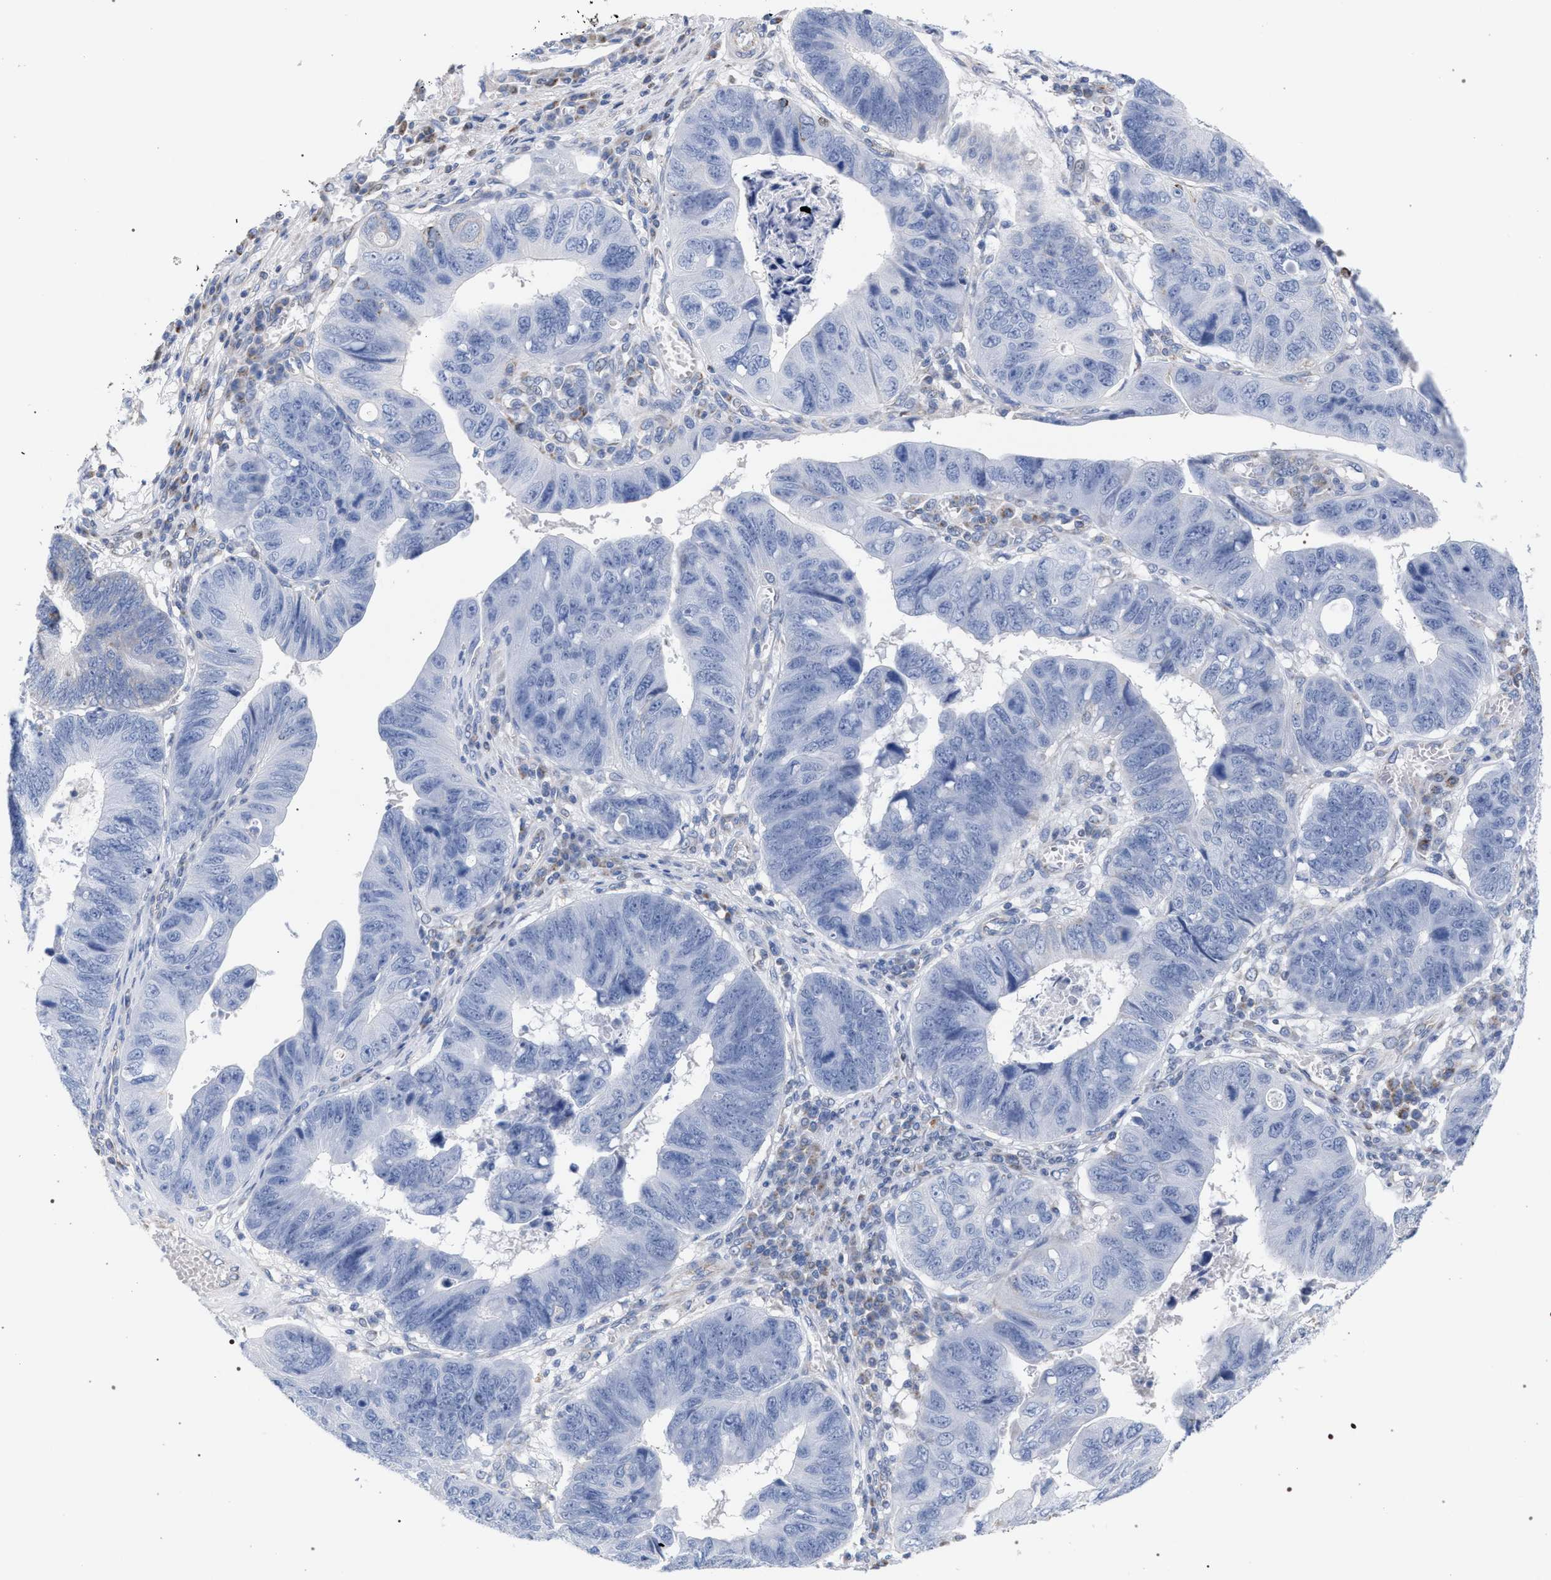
{"staining": {"intensity": "moderate", "quantity": "<25%", "location": "cytoplasmic/membranous"}, "tissue": "stomach cancer", "cell_type": "Tumor cells", "image_type": "cancer", "snomed": [{"axis": "morphology", "description": "Adenocarcinoma, NOS"}, {"axis": "topography", "description": "Stomach"}], "caption": "Immunohistochemical staining of stomach cancer (adenocarcinoma) reveals low levels of moderate cytoplasmic/membranous protein staining in approximately <25% of tumor cells.", "gene": "ECI2", "patient": {"sex": "male", "age": 59}}